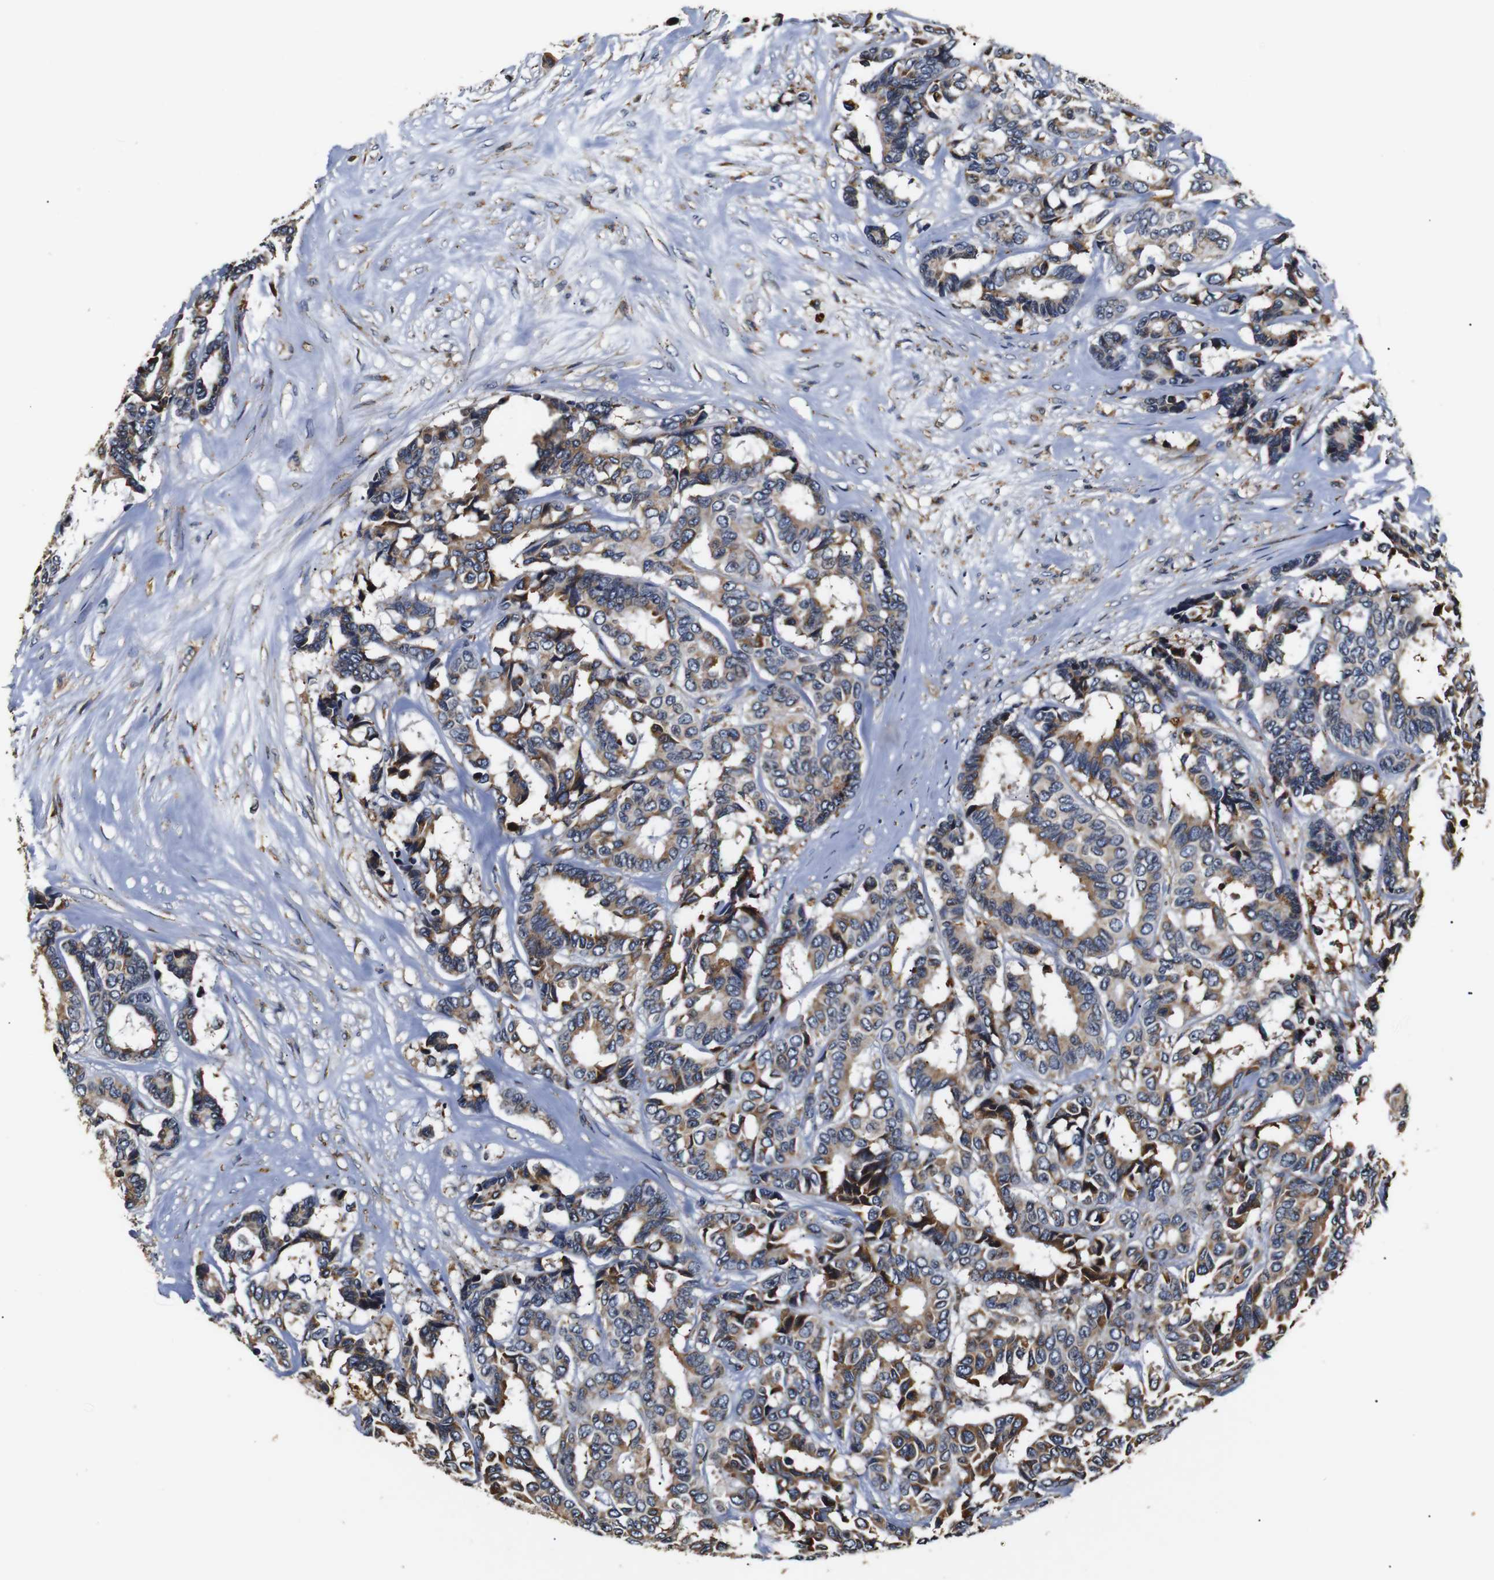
{"staining": {"intensity": "moderate", "quantity": "<25%", "location": "cytoplasmic/membranous"}, "tissue": "breast cancer", "cell_type": "Tumor cells", "image_type": "cancer", "snomed": [{"axis": "morphology", "description": "Duct carcinoma"}, {"axis": "topography", "description": "Breast"}], "caption": "Breast infiltrating ductal carcinoma stained for a protein (brown) shows moderate cytoplasmic/membranous positive expression in approximately <25% of tumor cells.", "gene": "HHIP", "patient": {"sex": "female", "age": 87}}